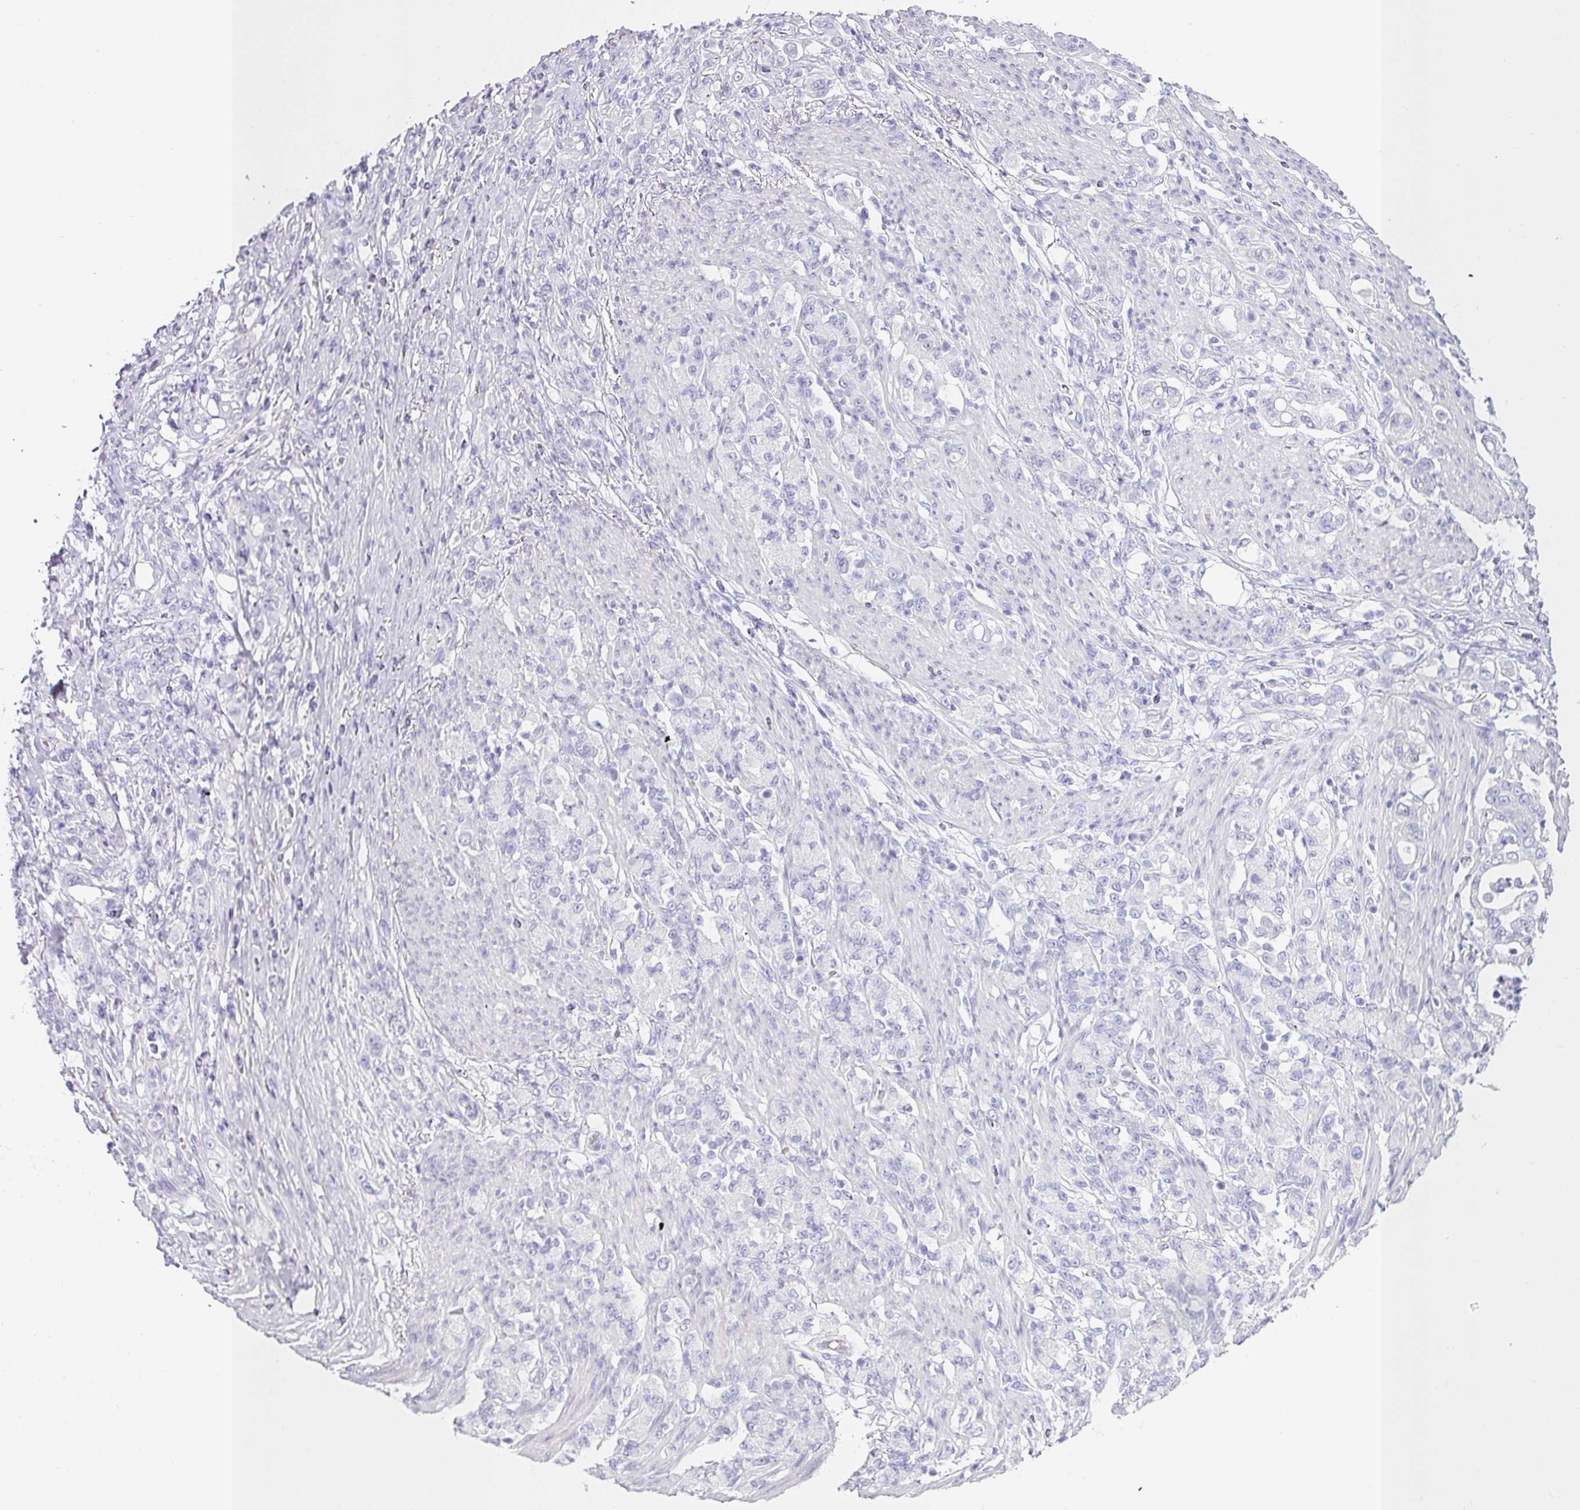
{"staining": {"intensity": "negative", "quantity": "none", "location": "none"}, "tissue": "stomach cancer", "cell_type": "Tumor cells", "image_type": "cancer", "snomed": [{"axis": "morphology", "description": "Normal tissue, NOS"}, {"axis": "morphology", "description": "Adenocarcinoma, NOS"}, {"axis": "topography", "description": "Stomach"}], "caption": "This micrograph is of adenocarcinoma (stomach) stained with immunohistochemistry (IHC) to label a protein in brown with the nuclei are counter-stained blue. There is no staining in tumor cells.", "gene": "VCY1B", "patient": {"sex": "female", "age": 79}}